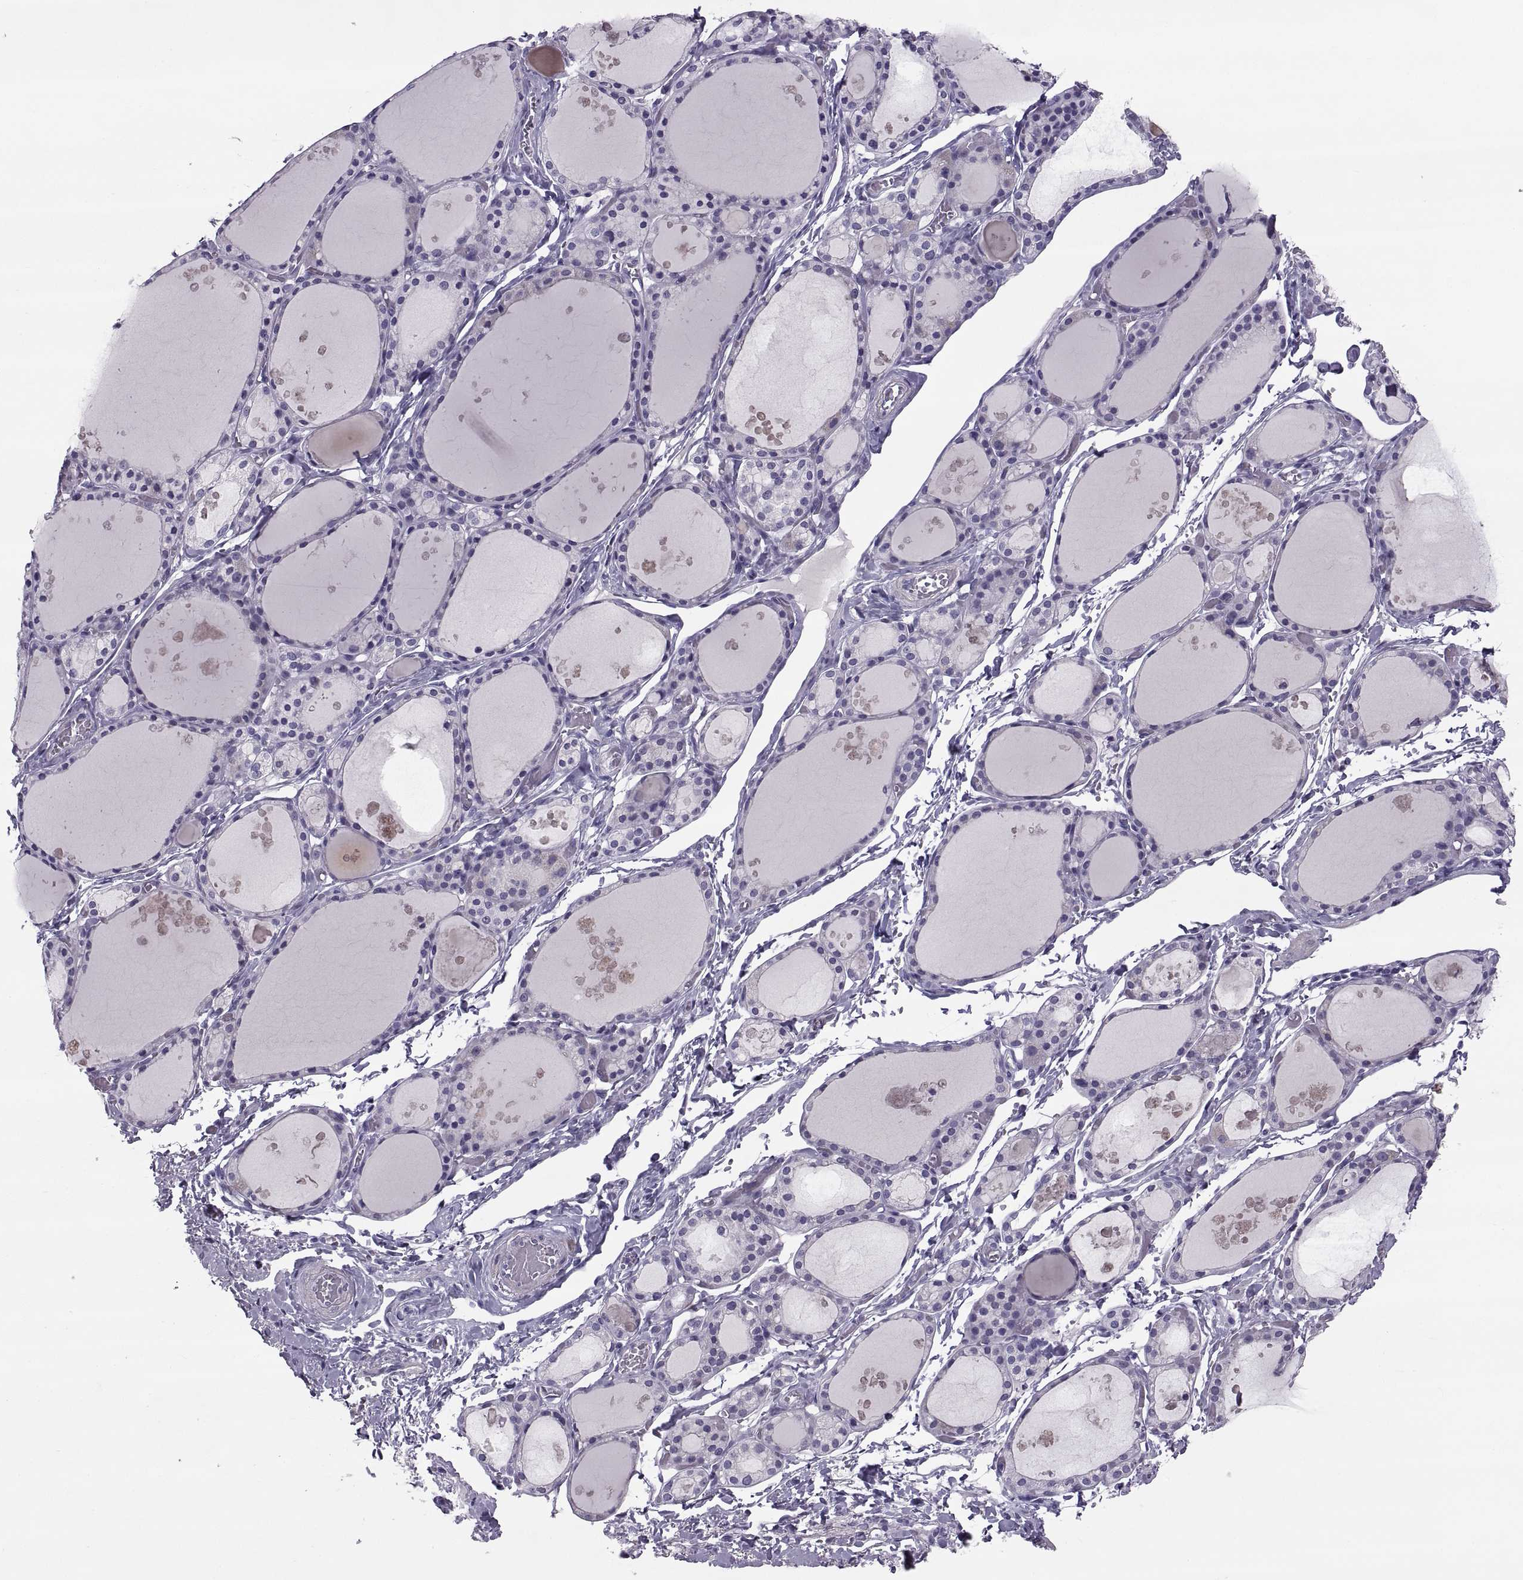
{"staining": {"intensity": "negative", "quantity": "none", "location": "none"}, "tissue": "thyroid gland", "cell_type": "Glandular cells", "image_type": "normal", "snomed": [{"axis": "morphology", "description": "Normal tissue, NOS"}, {"axis": "topography", "description": "Thyroid gland"}], "caption": "An immunohistochemistry (IHC) photomicrograph of unremarkable thyroid gland is shown. There is no staining in glandular cells of thyroid gland.", "gene": "IGSF1", "patient": {"sex": "male", "age": 68}}